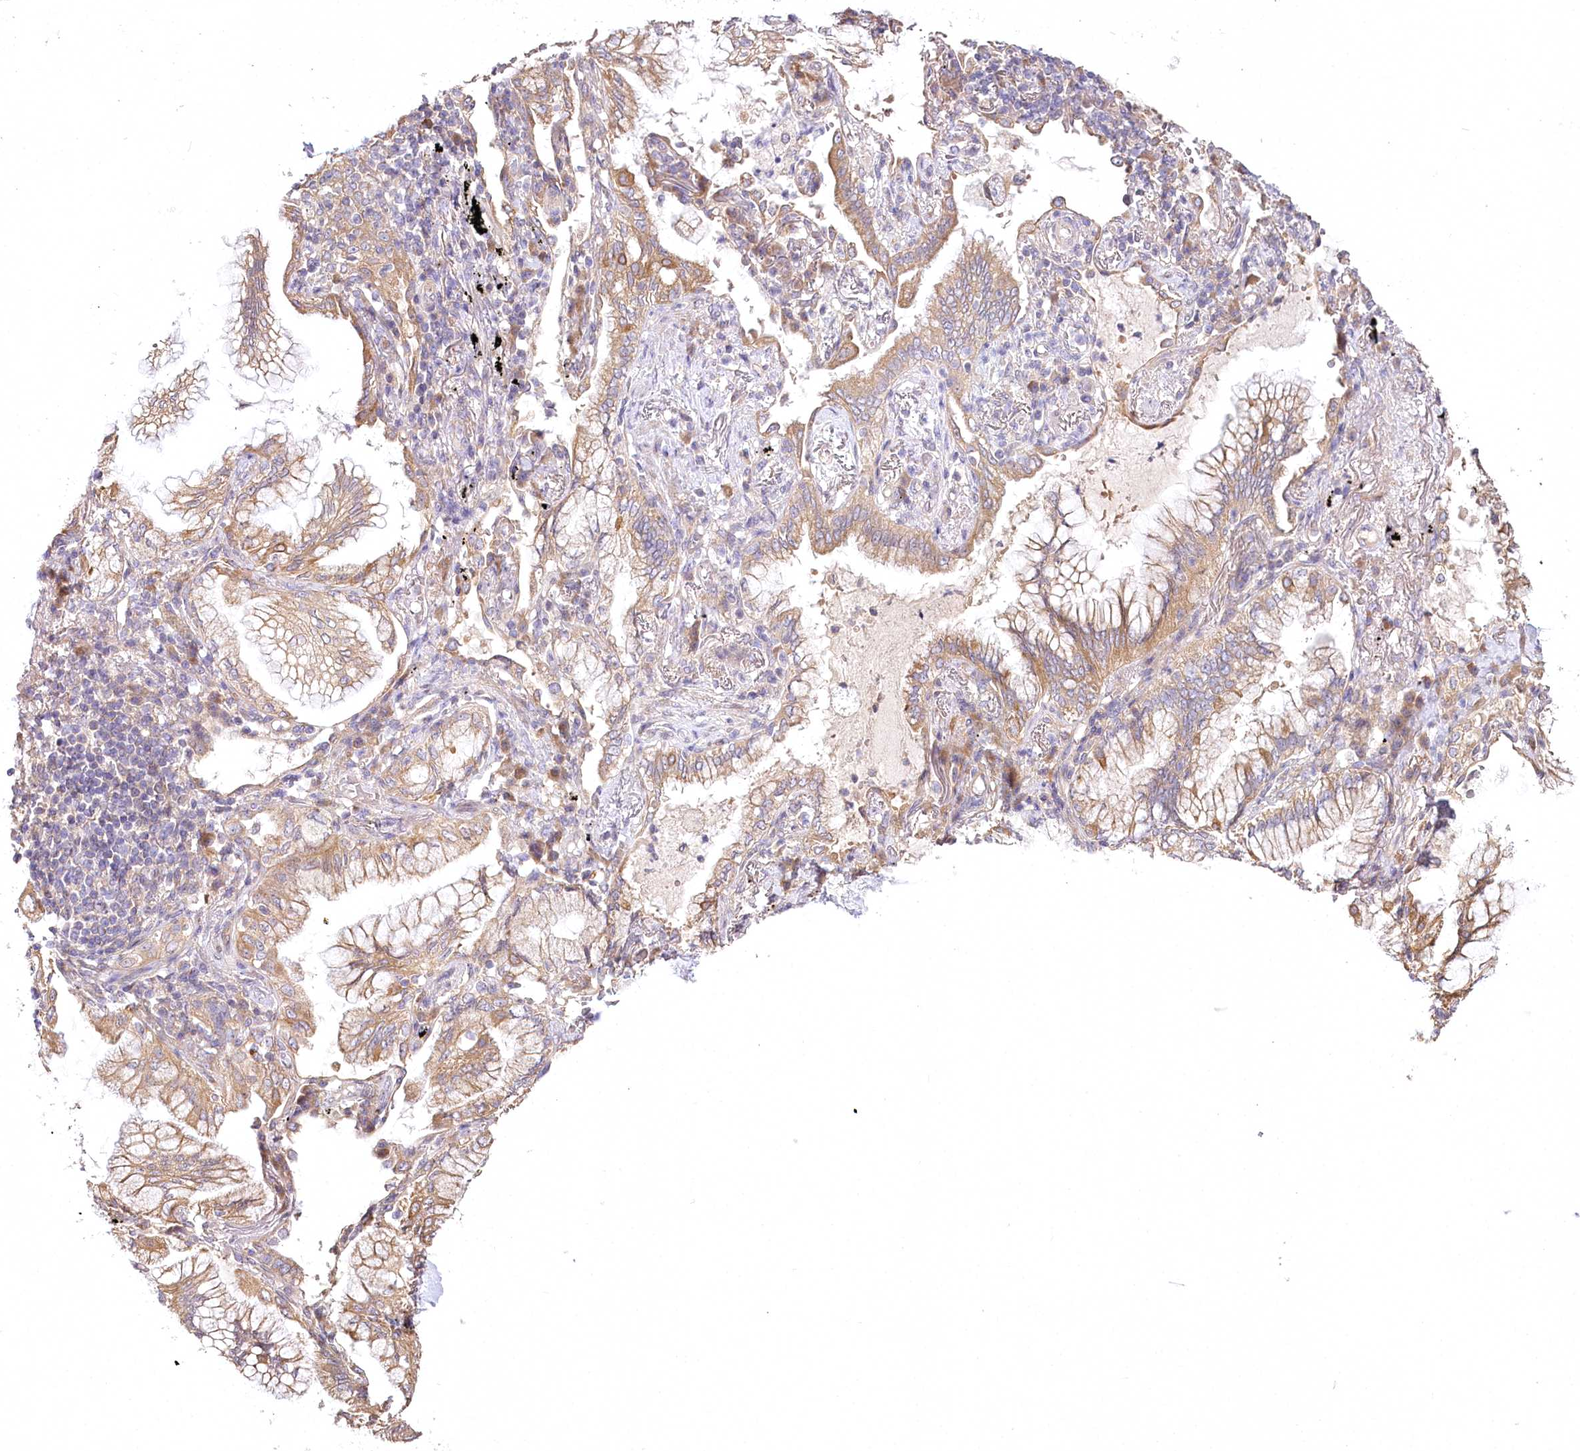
{"staining": {"intensity": "moderate", "quantity": "25%-75%", "location": "cytoplasmic/membranous"}, "tissue": "lung cancer", "cell_type": "Tumor cells", "image_type": "cancer", "snomed": [{"axis": "morphology", "description": "Adenocarcinoma, NOS"}, {"axis": "topography", "description": "Lung"}], "caption": "Tumor cells reveal medium levels of moderate cytoplasmic/membranous expression in approximately 25%-75% of cells in human lung adenocarcinoma.", "gene": "PYROXD1", "patient": {"sex": "female", "age": 70}}